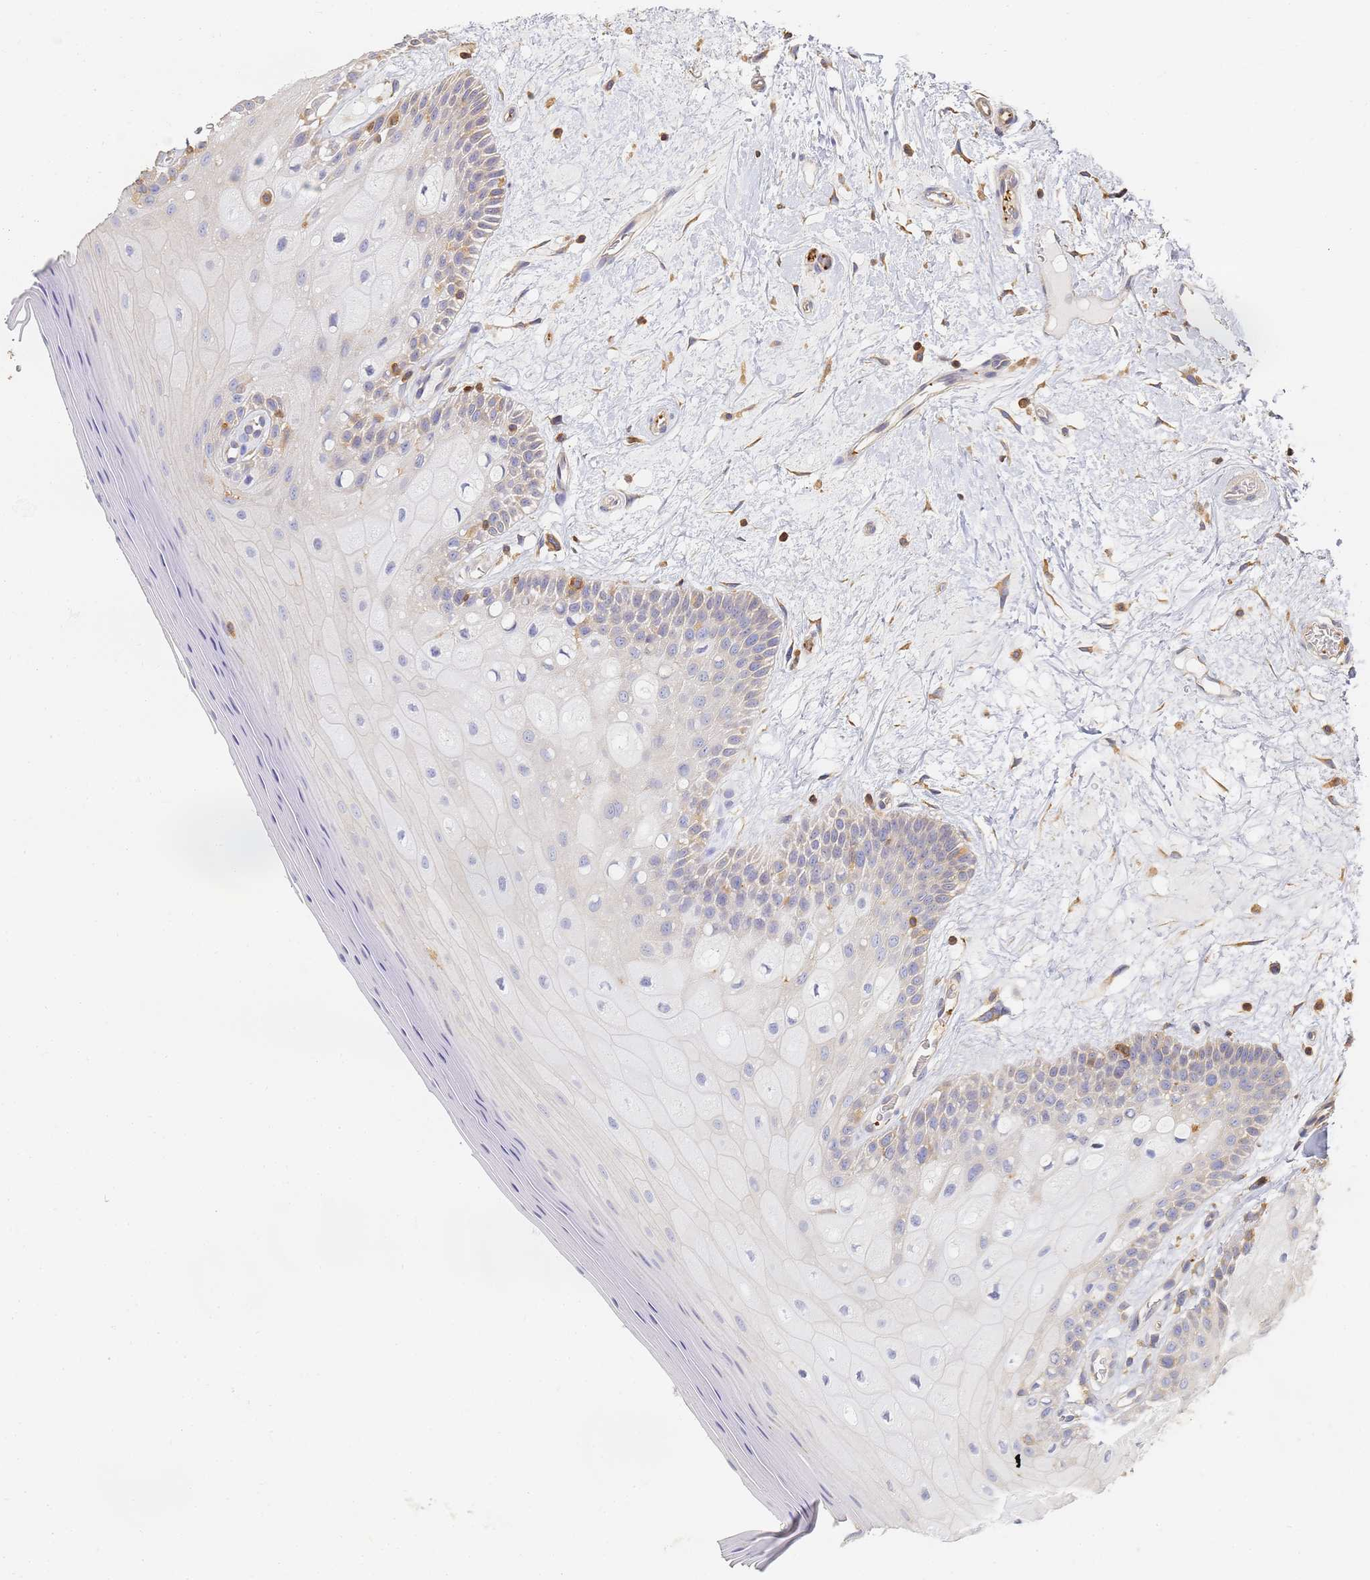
{"staining": {"intensity": "negative", "quantity": "none", "location": "none"}, "tissue": "oral mucosa", "cell_type": "Squamous epithelial cells", "image_type": "normal", "snomed": [{"axis": "morphology", "description": "Normal tissue, NOS"}, {"axis": "topography", "description": "Oral tissue"}, {"axis": "topography", "description": "Tounge, NOS"}], "caption": "A histopathology image of oral mucosa stained for a protein displays no brown staining in squamous epithelial cells. (DAB (3,3'-diaminobenzidine) IHC, high magnification).", "gene": "BIN2", "patient": {"sex": "male", "age": 47}}